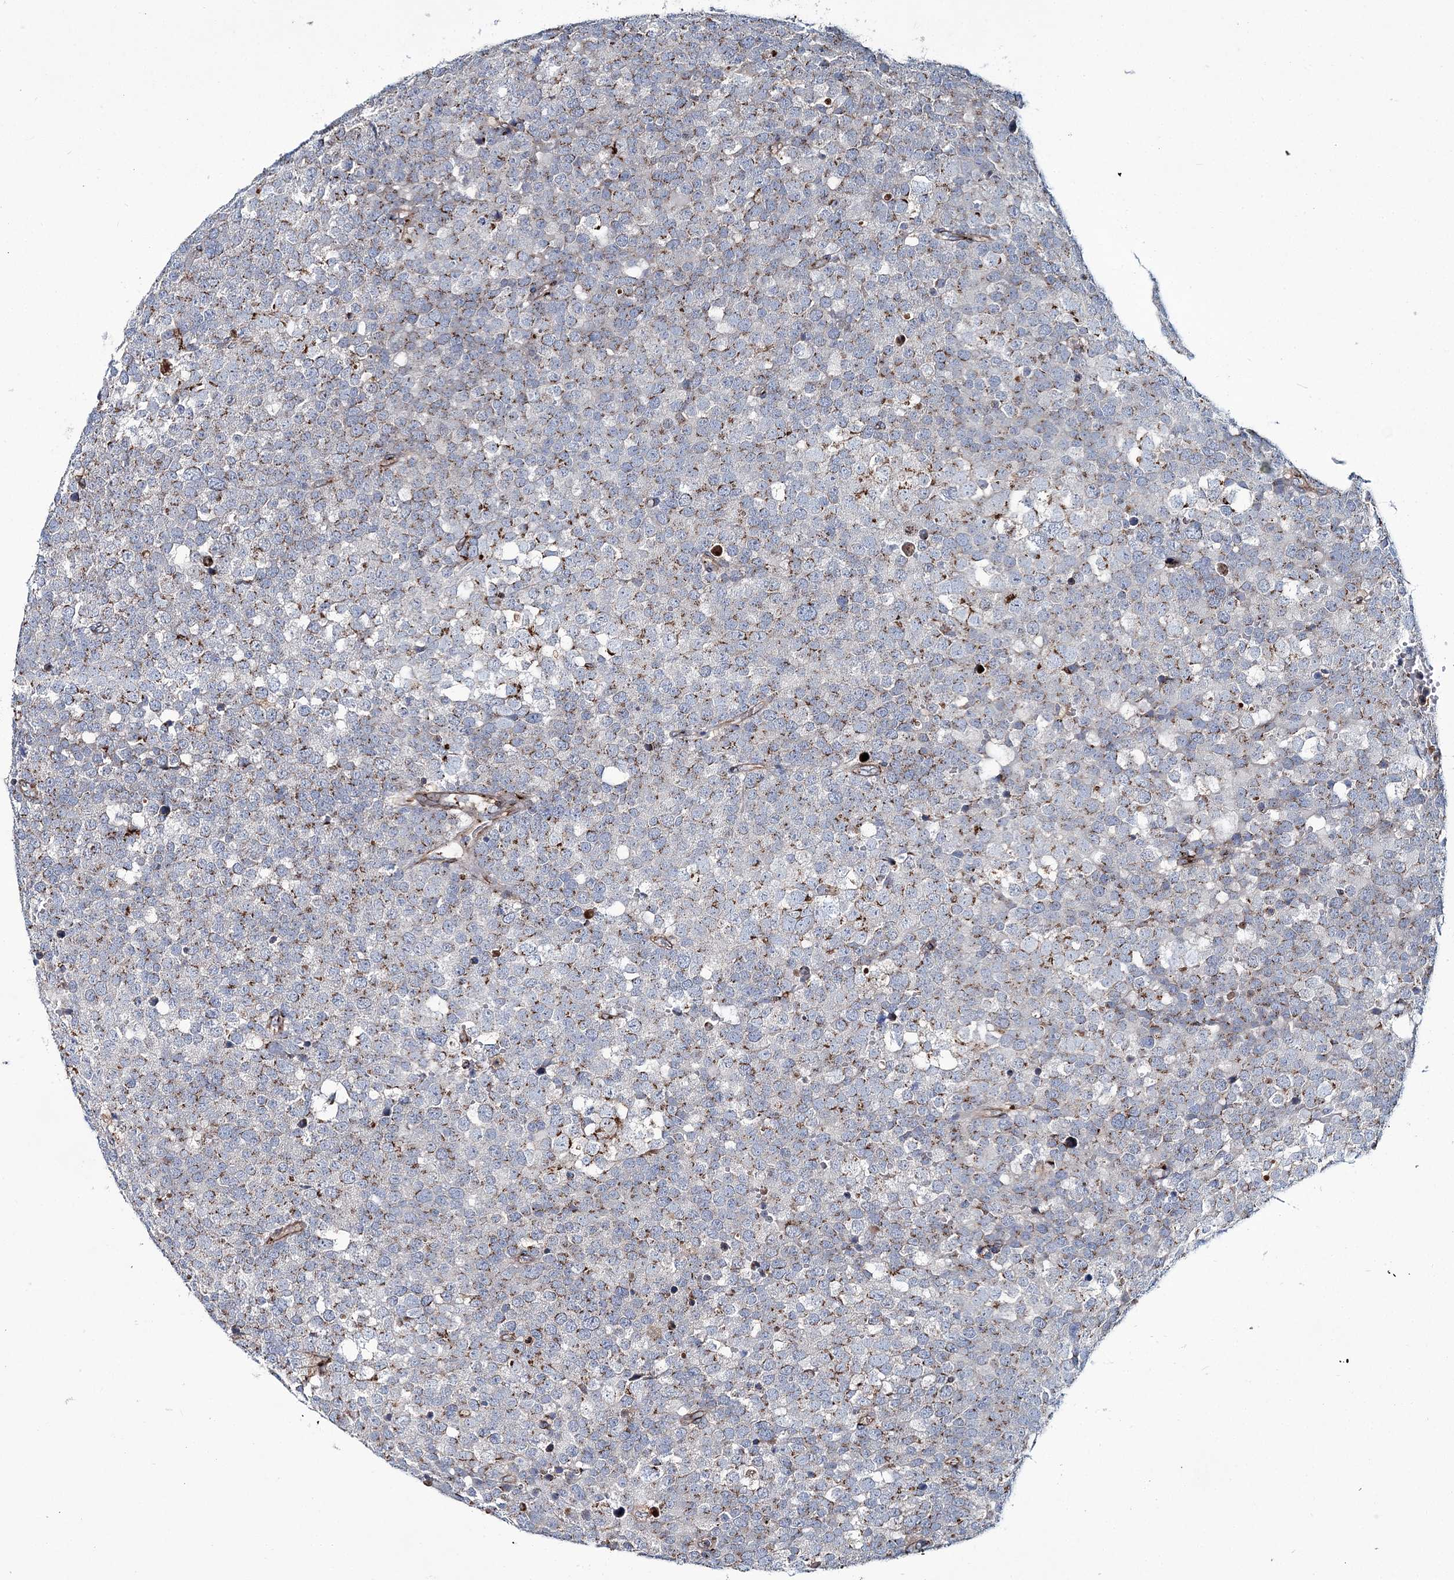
{"staining": {"intensity": "moderate", "quantity": "25%-75%", "location": "cytoplasmic/membranous"}, "tissue": "testis cancer", "cell_type": "Tumor cells", "image_type": "cancer", "snomed": [{"axis": "morphology", "description": "Seminoma, NOS"}, {"axis": "topography", "description": "Testis"}], "caption": "Immunohistochemical staining of testis cancer (seminoma) exhibits moderate cytoplasmic/membranous protein staining in about 25%-75% of tumor cells.", "gene": "MAN1A2", "patient": {"sex": "male", "age": 71}}